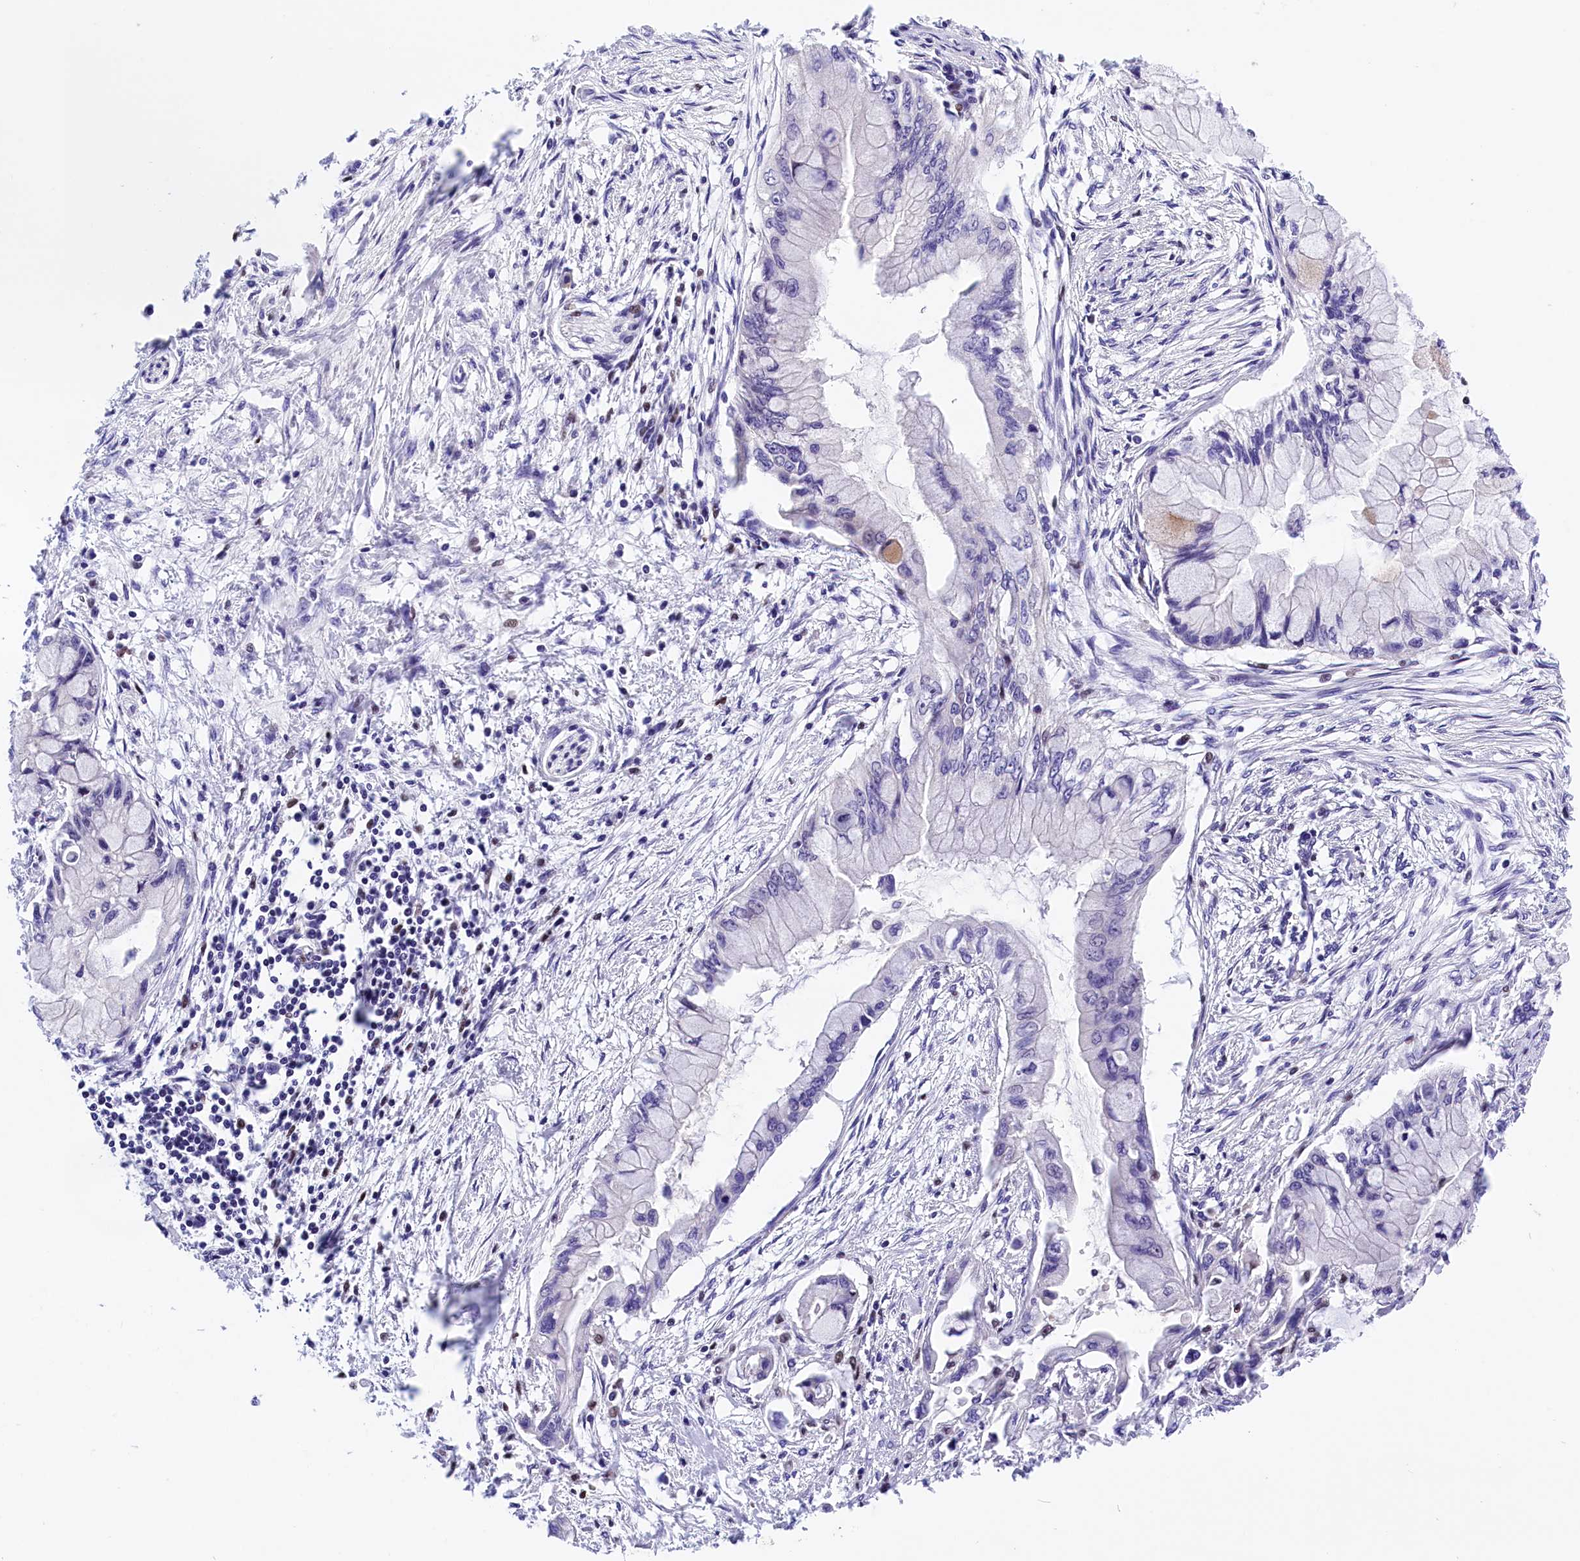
{"staining": {"intensity": "negative", "quantity": "none", "location": "none"}, "tissue": "pancreatic cancer", "cell_type": "Tumor cells", "image_type": "cancer", "snomed": [{"axis": "morphology", "description": "Adenocarcinoma, NOS"}, {"axis": "topography", "description": "Pancreas"}], "caption": "Tumor cells are negative for protein expression in human pancreatic cancer.", "gene": "BTBD9", "patient": {"sex": "male", "age": 48}}